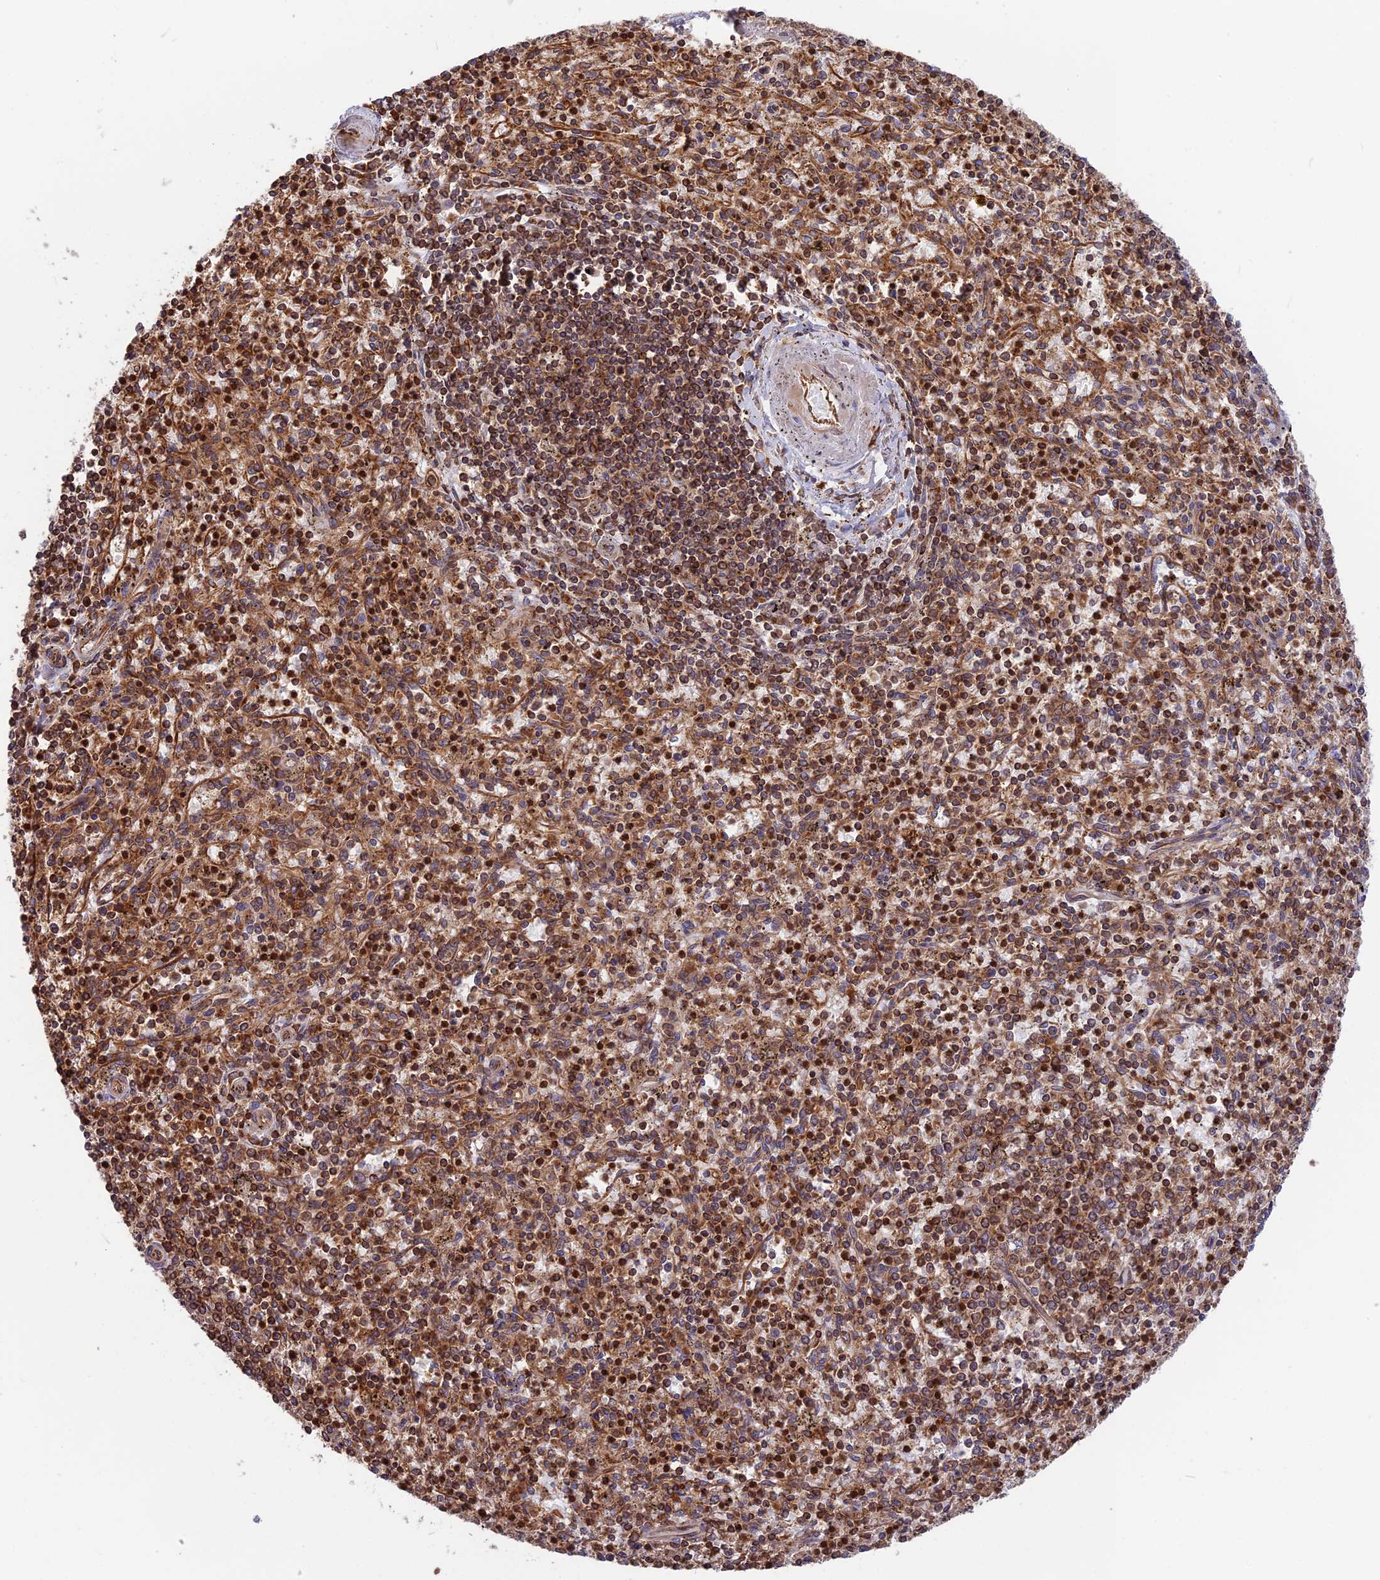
{"staining": {"intensity": "strong", "quantity": "25%-75%", "location": "cytoplasmic/membranous"}, "tissue": "spleen", "cell_type": "Cells in red pulp", "image_type": "normal", "snomed": [{"axis": "morphology", "description": "Normal tissue, NOS"}, {"axis": "topography", "description": "Spleen"}], "caption": "Cells in red pulp display strong cytoplasmic/membranous staining in about 25%-75% of cells in normal spleen. Using DAB (3,3'-diaminobenzidine) (brown) and hematoxylin (blue) stains, captured at high magnification using brightfield microscopy.", "gene": "WDR1", "patient": {"sex": "male", "age": 72}}